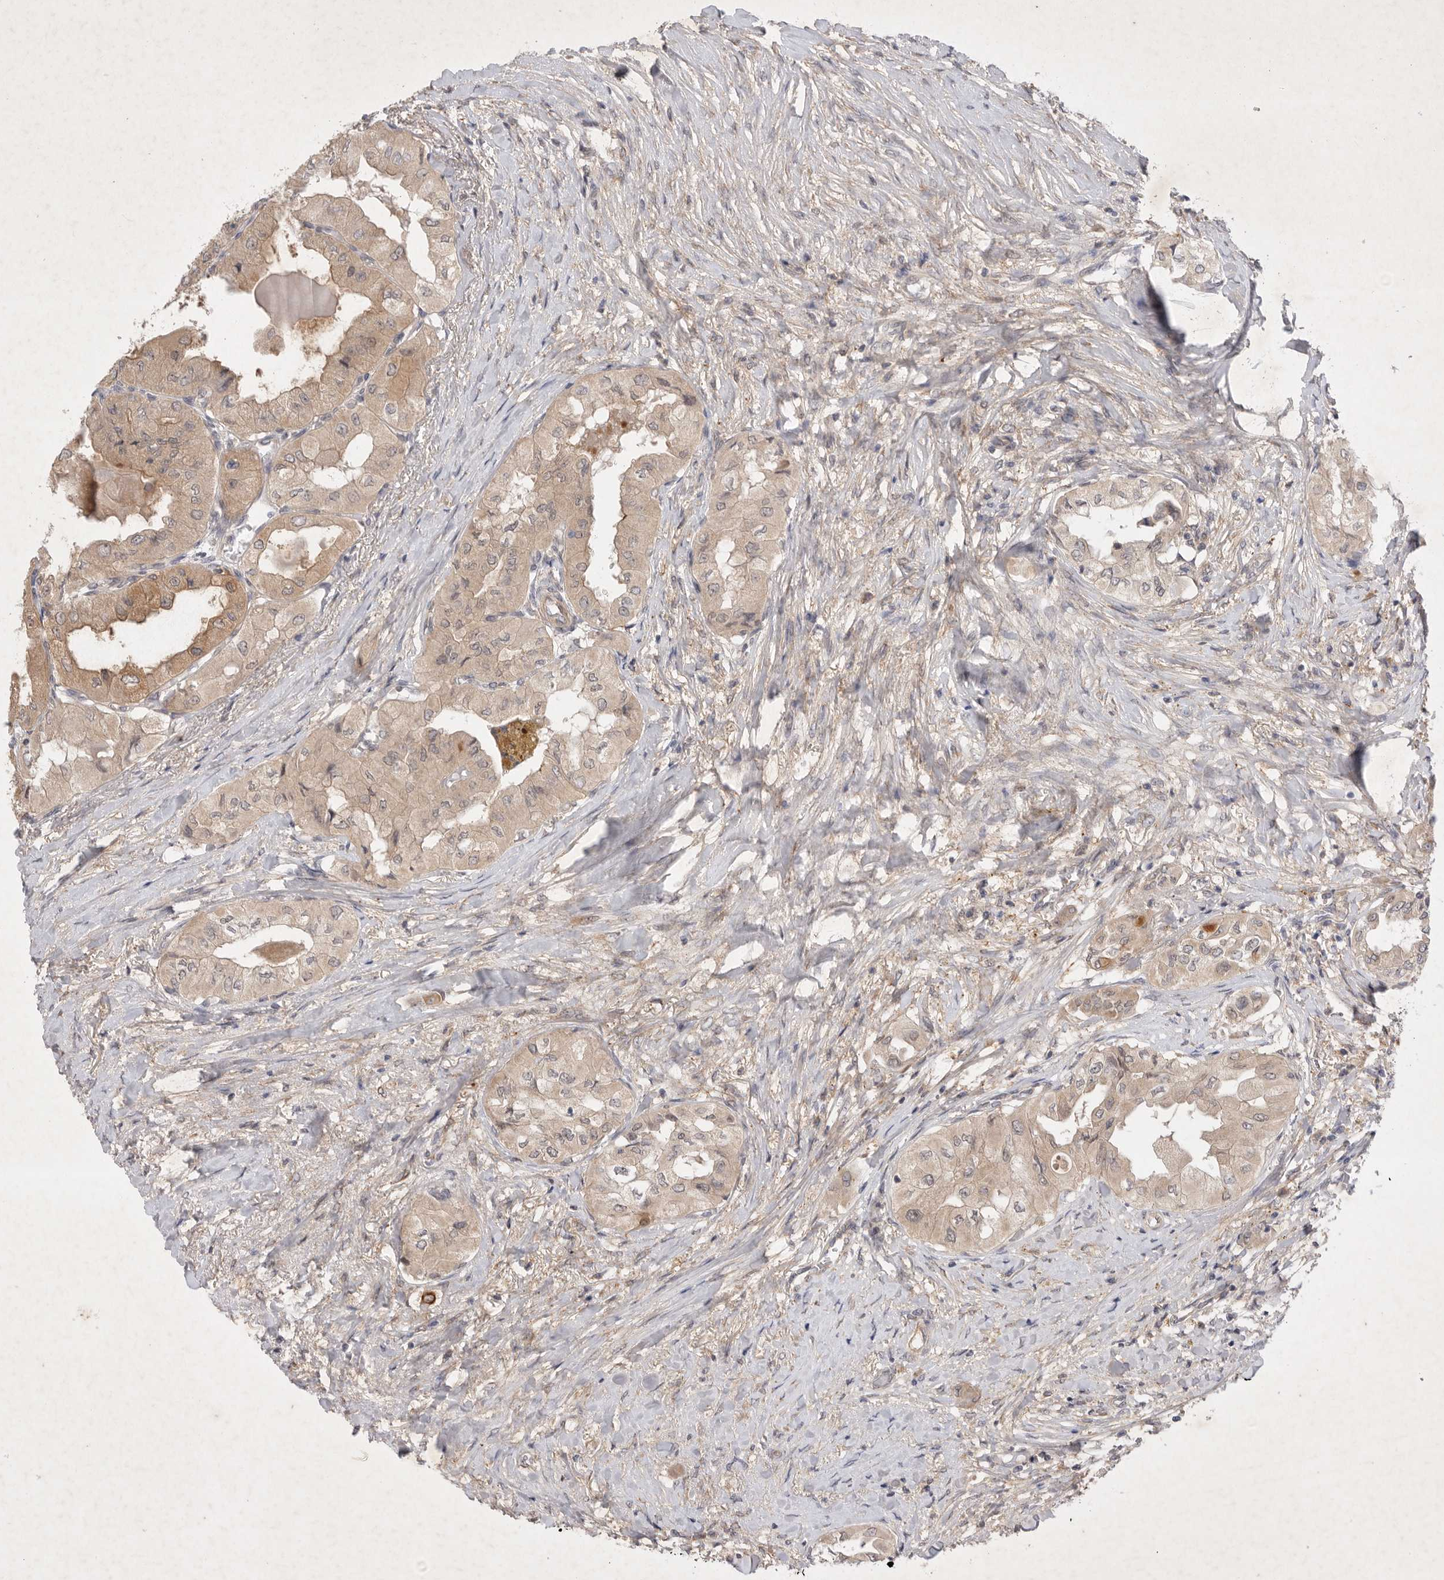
{"staining": {"intensity": "weak", "quantity": ">75%", "location": "cytoplasmic/membranous"}, "tissue": "thyroid cancer", "cell_type": "Tumor cells", "image_type": "cancer", "snomed": [{"axis": "morphology", "description": "Papillary adenocarcinoma, NOS"}, {"axis": "topography", "description": "Thyroid gland"}], "caption": "A high-resolution image shows IHC staining of papillary adenocarcinoma (thyroid), which reveals weak cytoplasmic/membranous staining in about >75% of tumor cells. The staining was performed using DAB (3,3'-diaminobenzidine), with brown indicating positive protein expression. Nuclei are stained blue with hematoxylin.", "gene": "PTPDC1", "patient": {"sex": "female", "age": 59}}